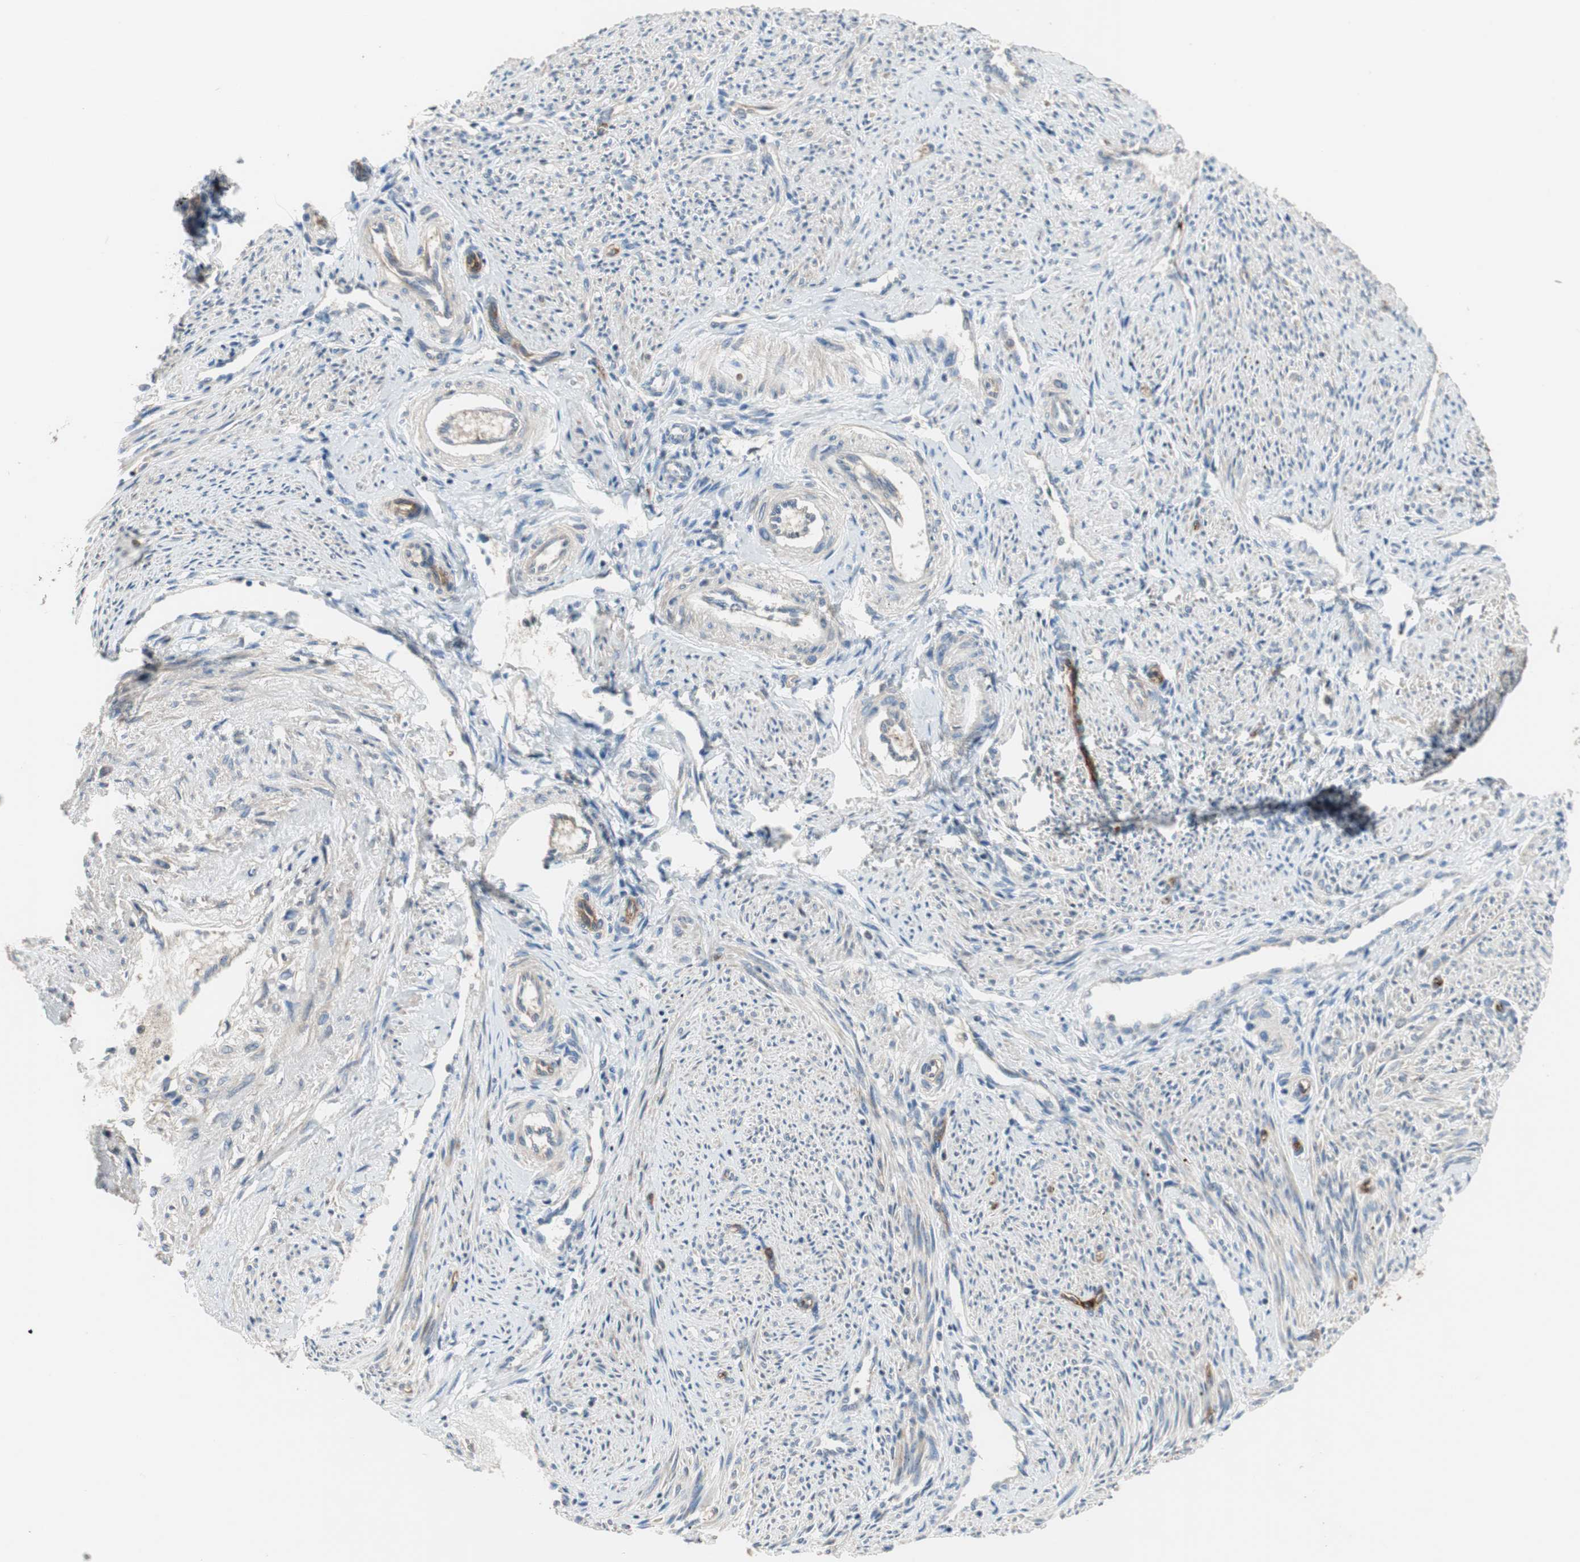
{"staining": {"intensity": "weak", "quantity": "<25%", "location": "cytoplasmic/membranous"}, "tissue": "endometrium", "cell_type": "Cells in endometrial stroma", "image_type": "normal", "snomed": [{"axis": "morphology", "description": "Normal tissue, NOS"}, {"axis": "topography", "description": "Endometrium"}], "caption": "DAB immunohistochemical staining of normal endometrium exhibits no significant expression in cells in endometrial stroma.", "gene": "ALPL", "patient": {"sex": "female", "age": 42}}